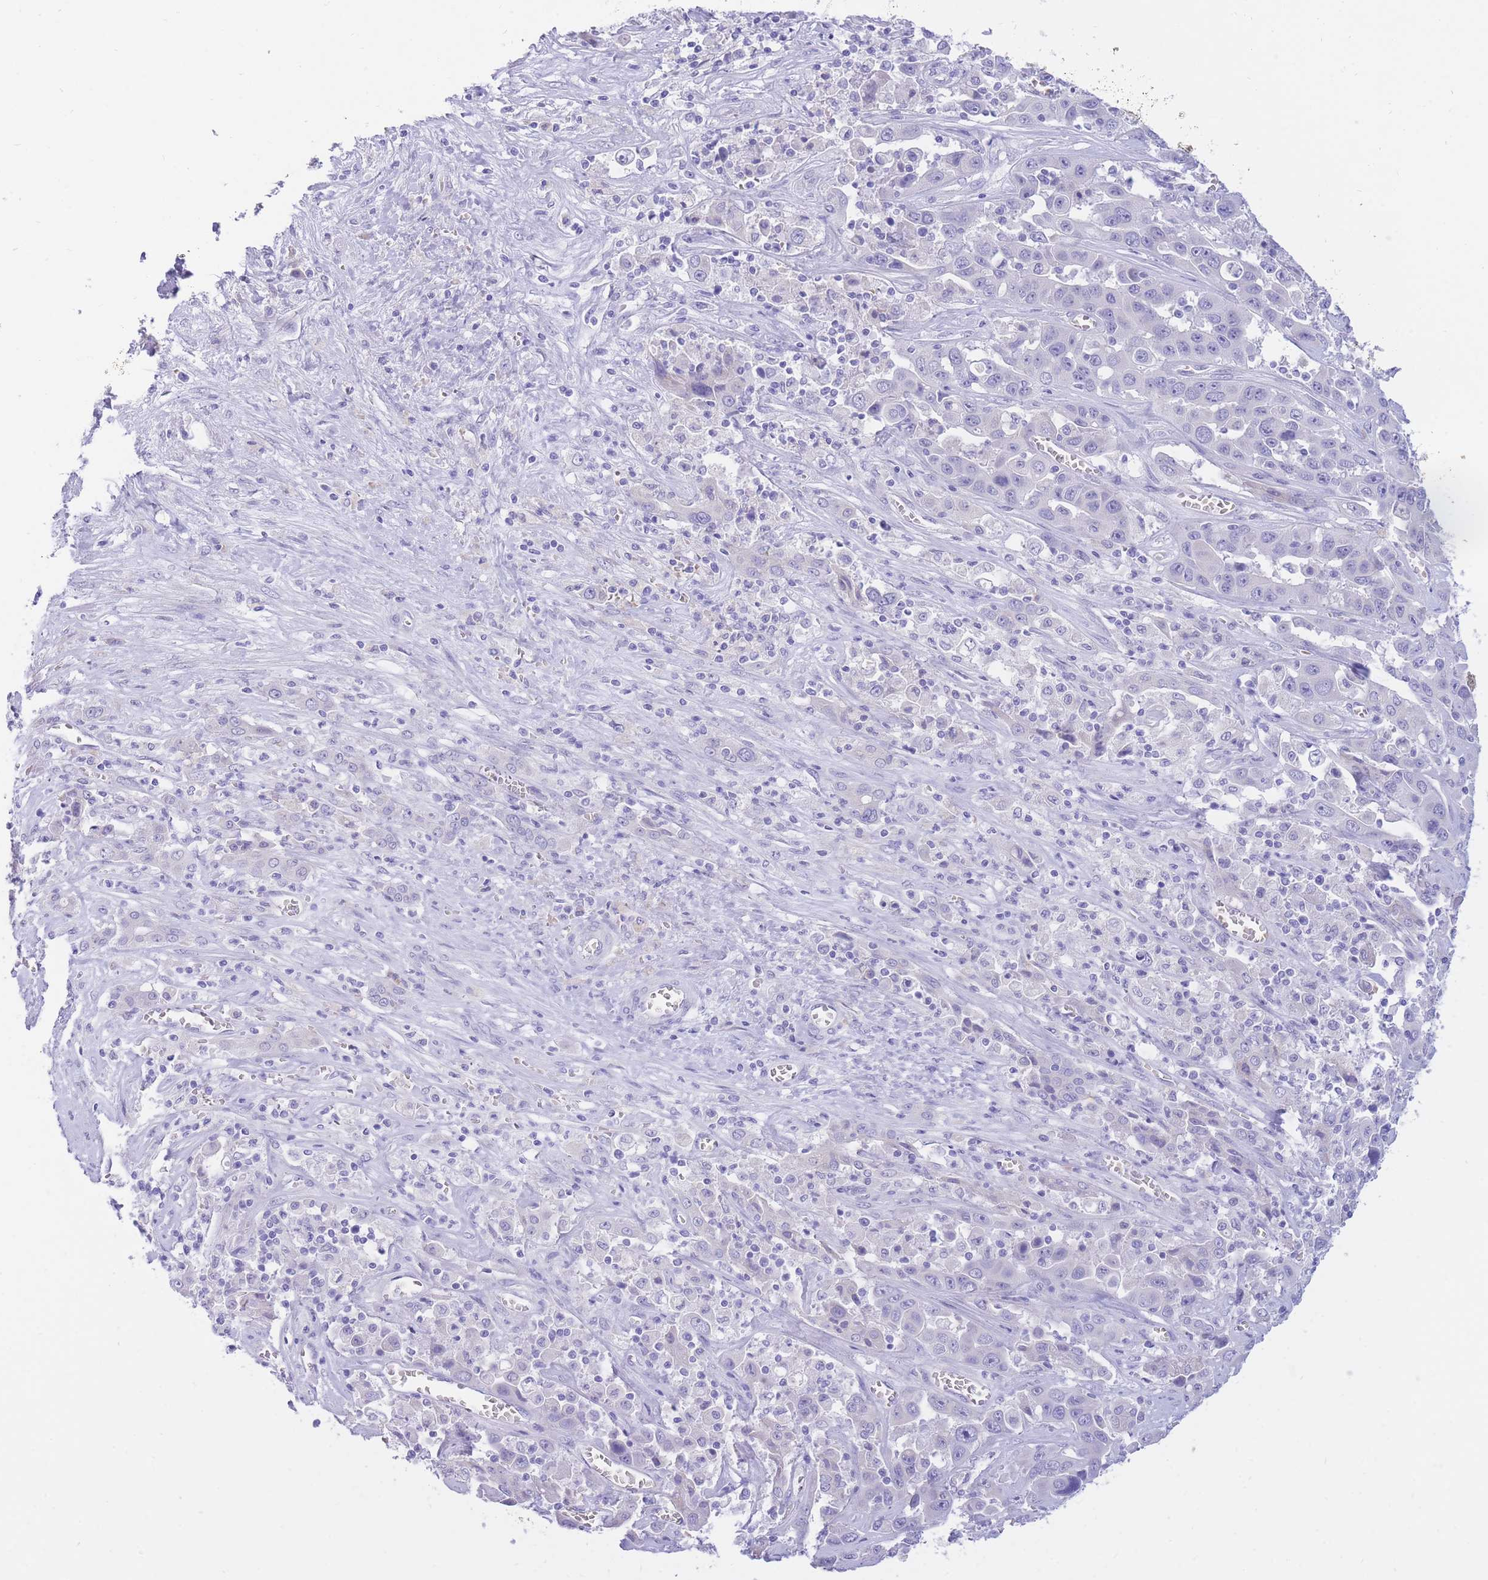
{"staining": {"intensity": "negative", "quantity": "none", "location": "none"}, "tissue": "liver cancer", "cell_type": "Tumor cells", "image_type": "cancer", "snomed": [{"axis": "morphology", "description": "Cholangiocarcinoma"}, {"axis": "topography", "description": "Liver"}], "caption": "This is an immunohistochemistry image of human liver cancer. There is no positivity in tumor cells.", "gene": "SSUH2", "patient": {"sex": "female", "age": 52}}